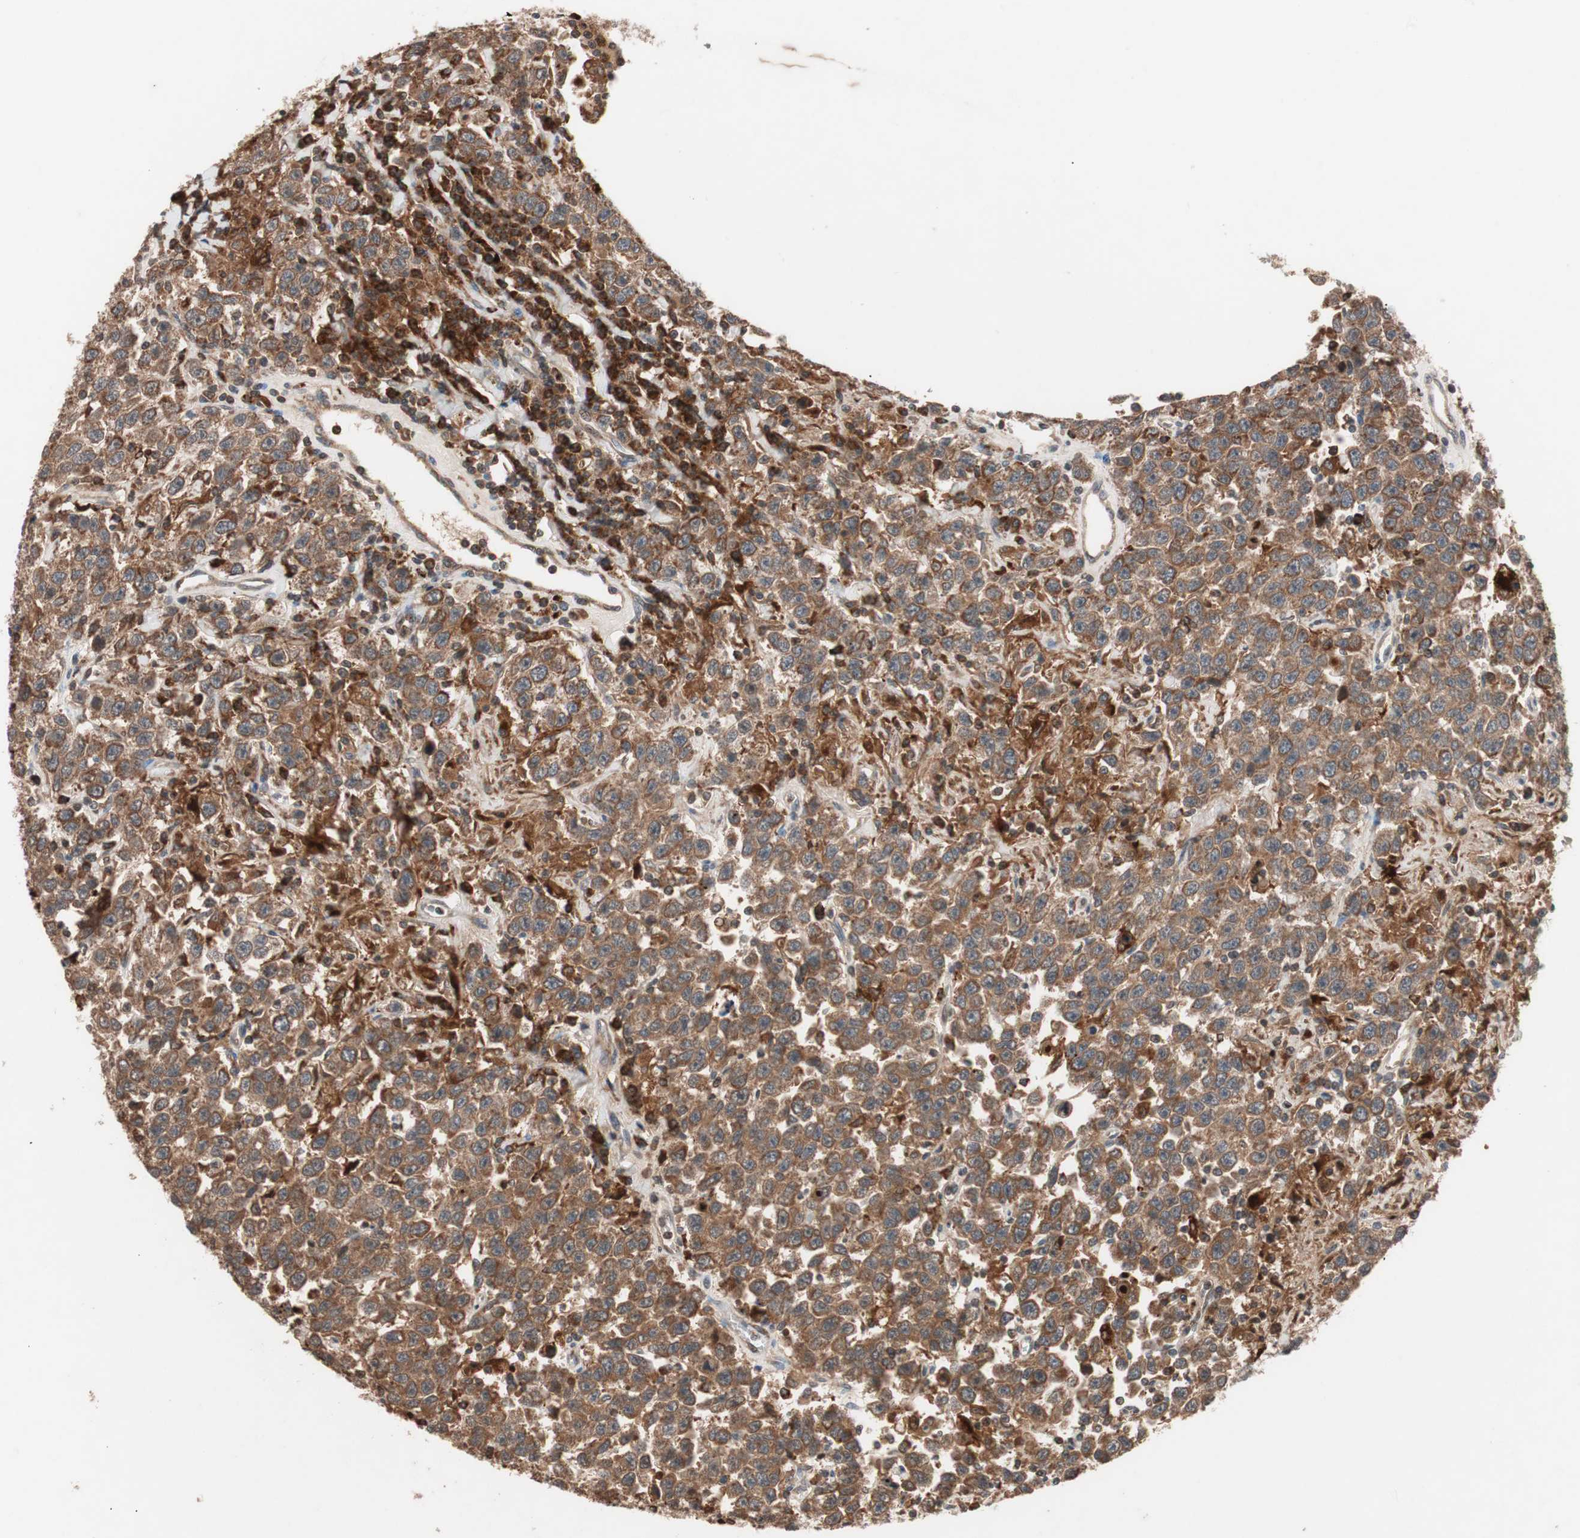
{"staining": {"intensity": "strong", "quantity": ">75%", "location": "cytoplasmic/membranous"}, "tissue": "testis cancer", "cell_type": "Tumor cells", "image_type": "cancer", "snomed": [{"axis": "morphology", "description": "Seminoma, NOS"}, {"axis": "topography", "description": "Testis"}], "caption": "A brown stain shows strong cytoplasmic/membranous staining of a protein in human testis cancer (seminoma) tumor cells.", "gene": "NF2", "patient": {"sex": "male", "age": 41}}